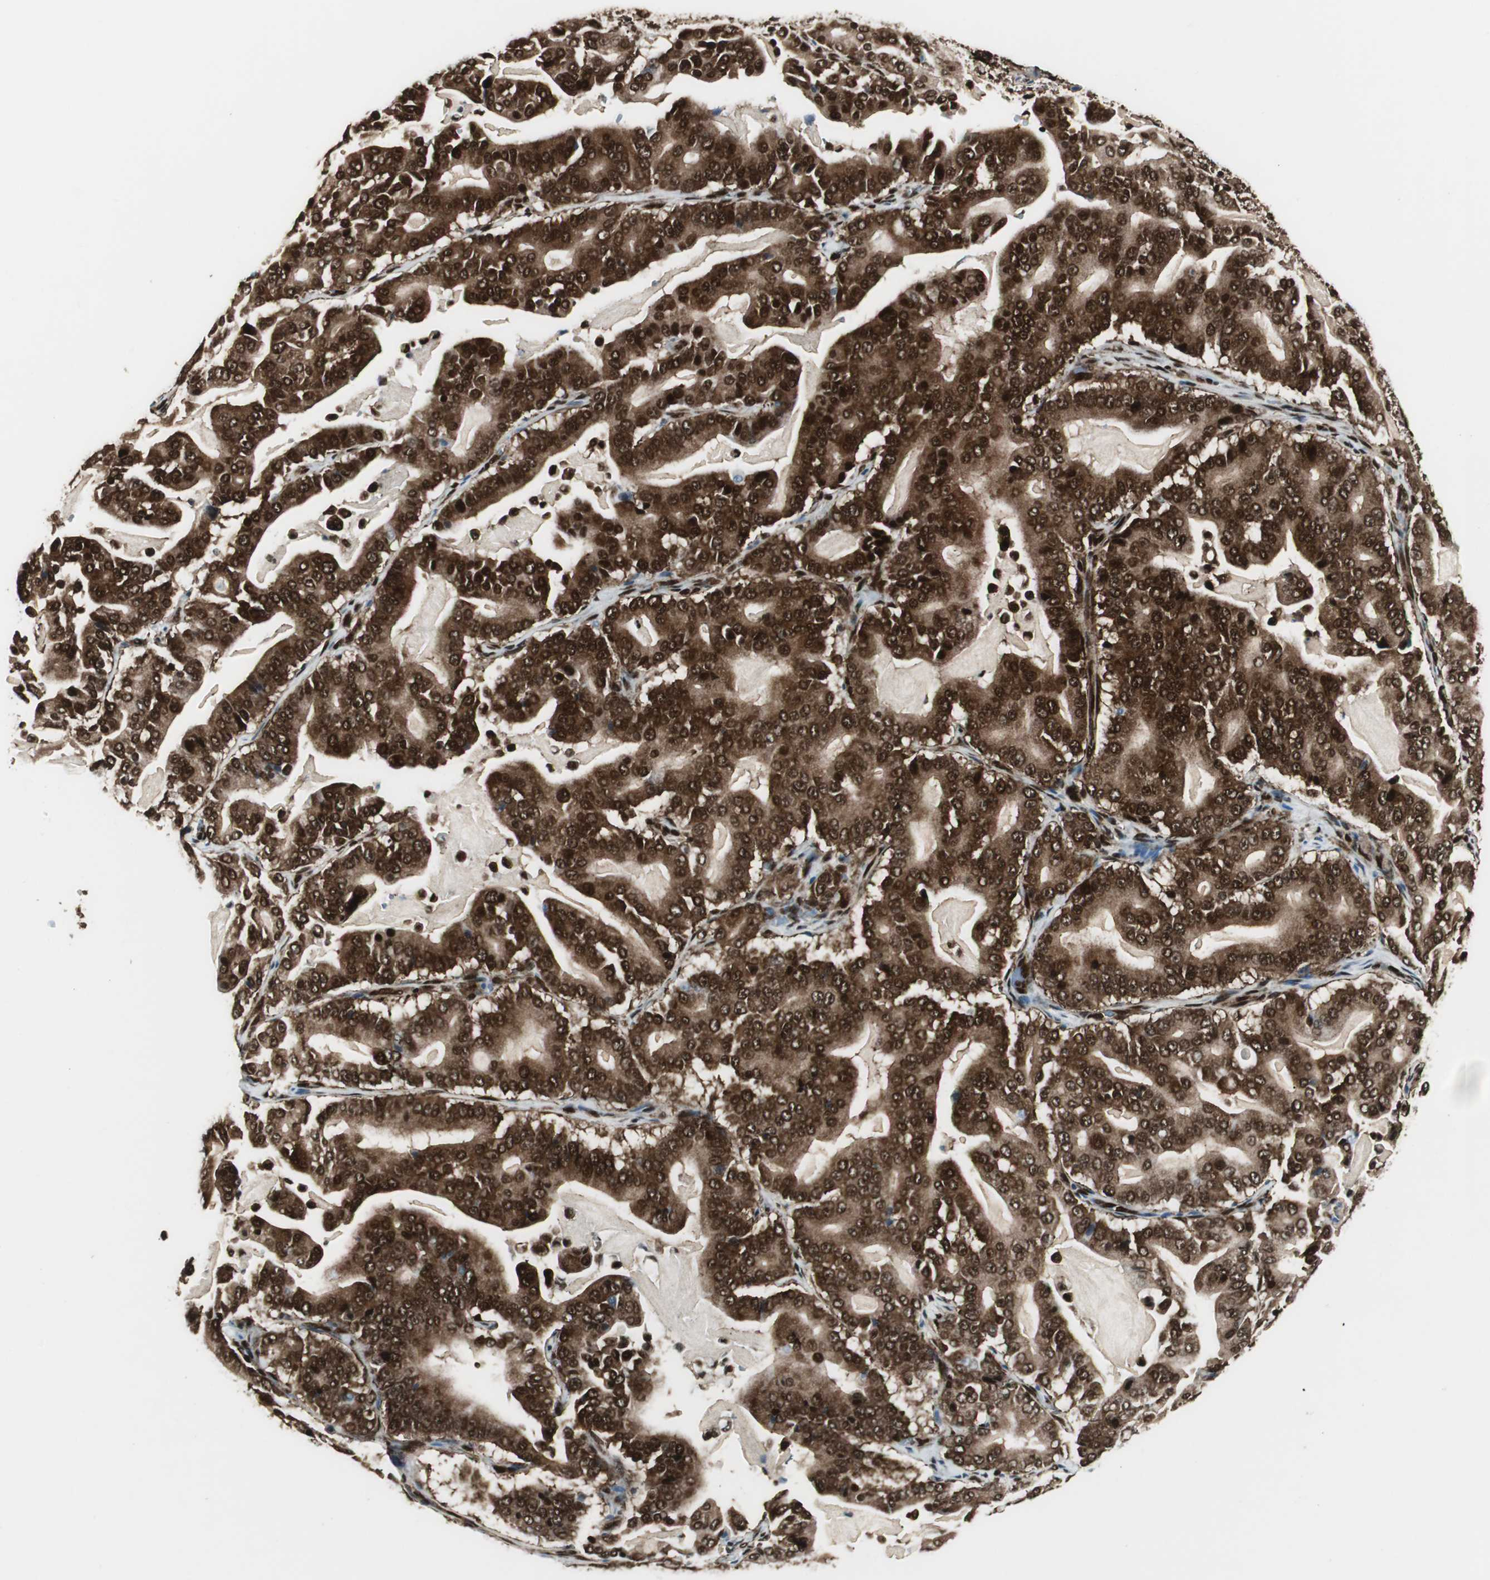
{"staining": {"intensity": "strong", "quantity": ">75%", "location": "cytoplasmic/membranous,nuclear"}, "tissue": "pancreatic cancer", "cell_type": "Tumor cells", "image_type": "cancer", "snomed": [{"axis": "morphology", "description": "Adenocarcinoma, NOS"}, {"axis": "topography", "description": "Pancreas"}], "caption": "Pancreatic cancer stained for a protein (brown) displays strong cytoplasmic/membranous and nuclear positive staining in about >75% of tumor cells.", "gene": "EWSR1", "patient": {"sex": "male", "age": 63}}